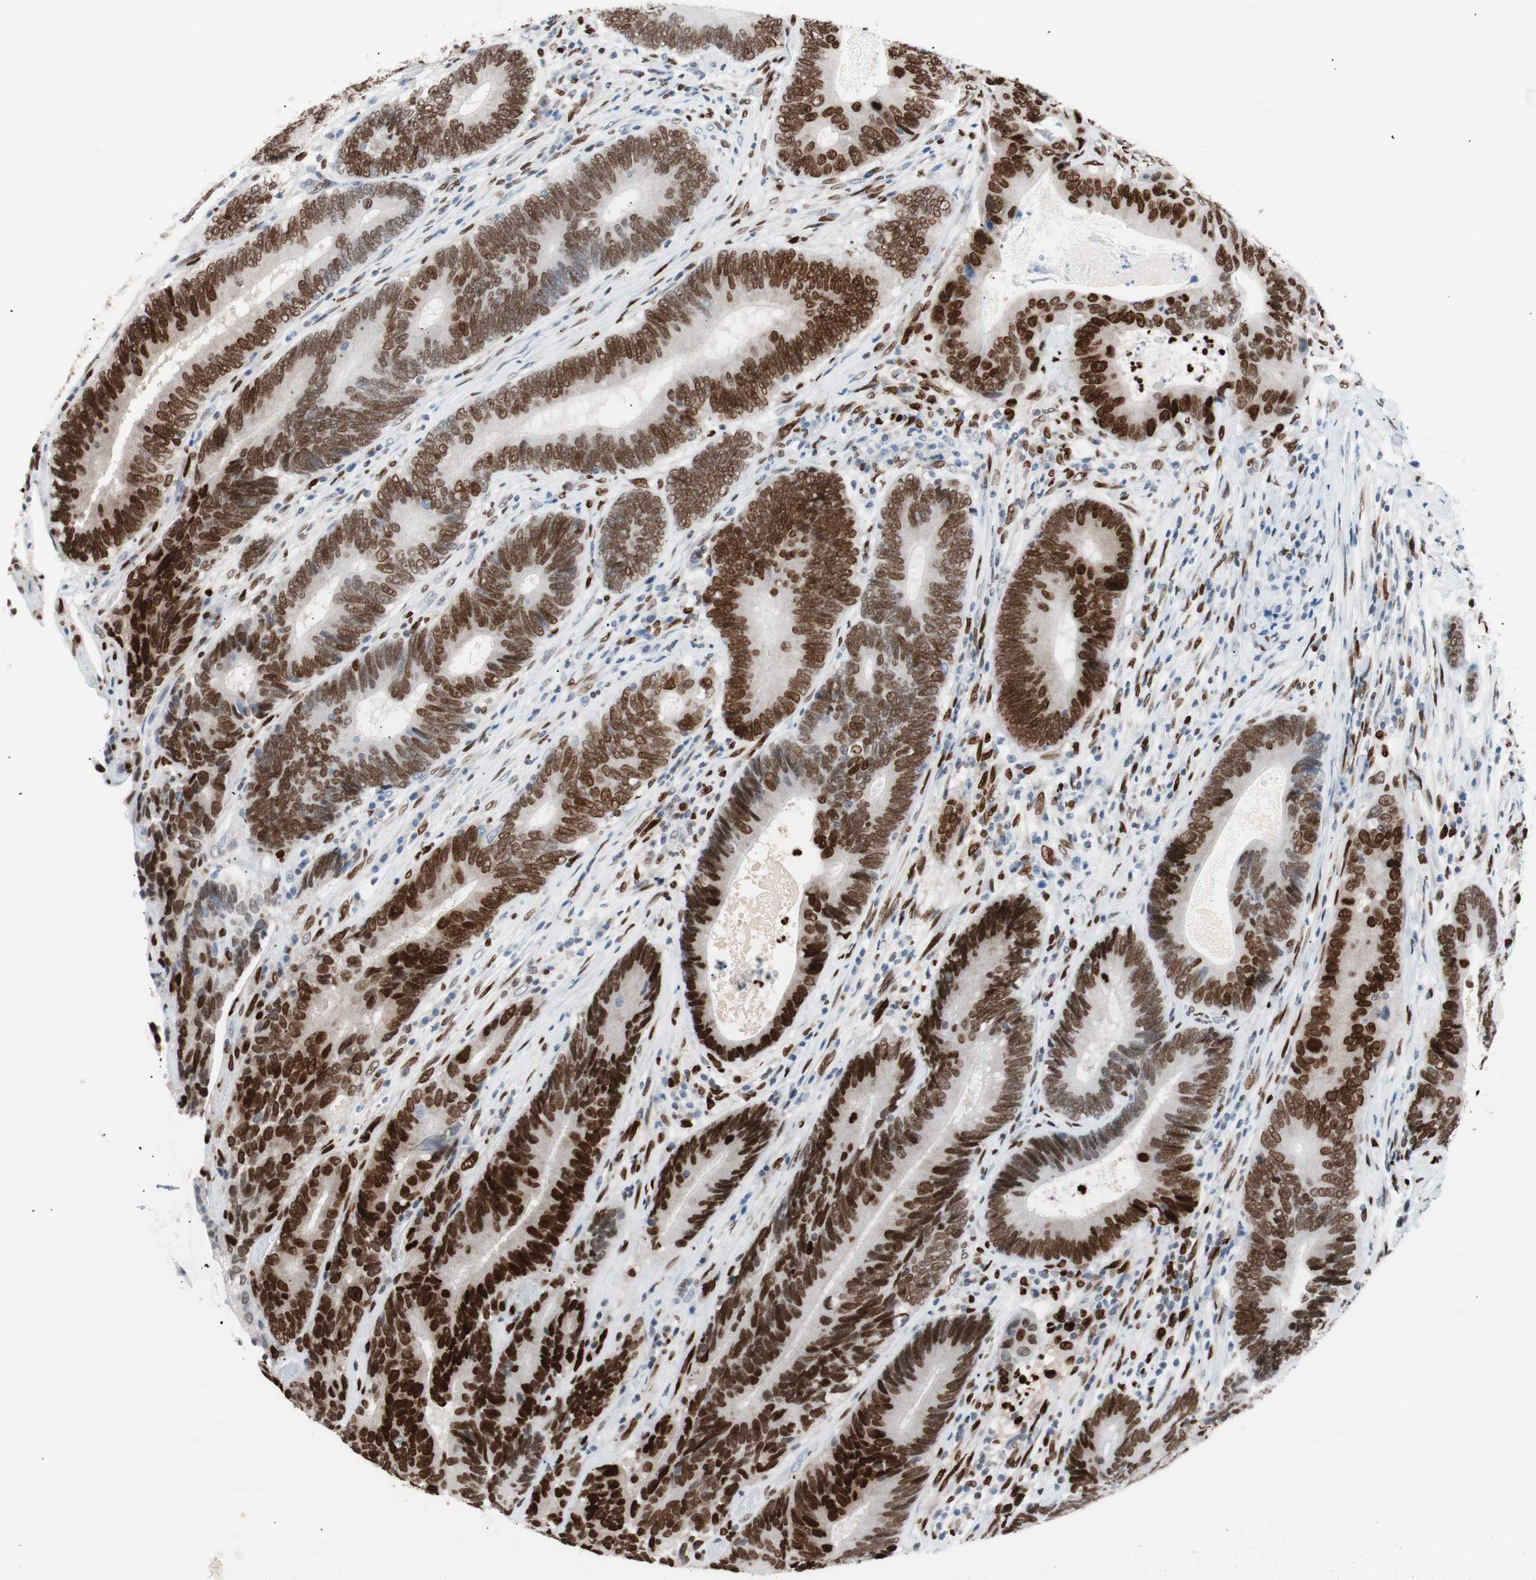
{"staining": {"intensity": "strong", "quantity": ">75%", "location": "nuclear"}, "tissue": "colorectal cancer", "cell_type": "Tumor cells", "image_type": "cancer", "snomed": [{"axis": "morphology", "description": "Adenocarcinoma, NOS"}, {"axis": "topography", "description": "Colon"}], "caption": "A brown stain labels strong nuclear staining of a protein in adenocarcinoma (colorectal) tumor cells.", "gene": "CEBPB", "patient": {"sex": "female", "age": 78}}